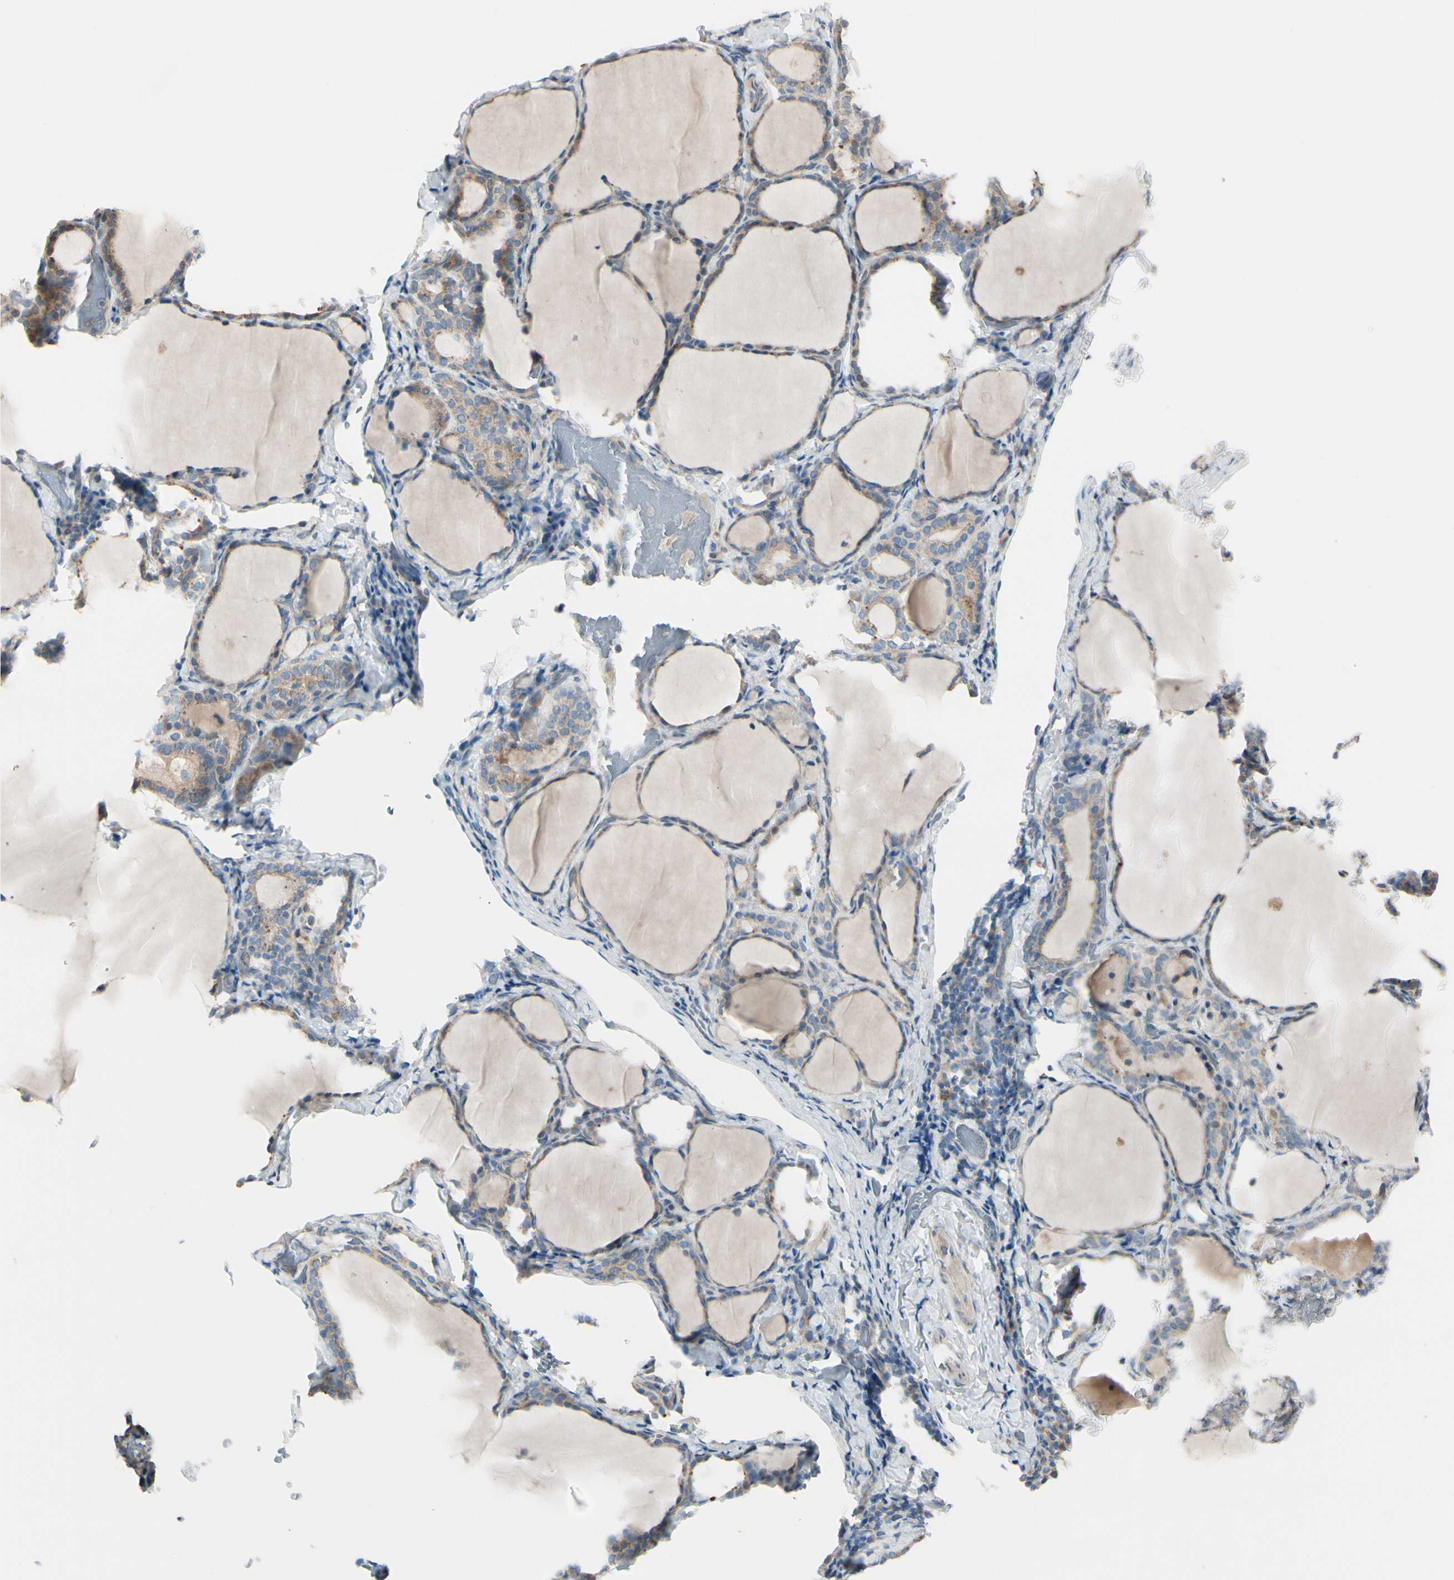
{"staining": {"intensity": "moderate", "quantity": ">75%", "location": "cytoplasmic/membranous"}, "tissue": "thyroid gland", "cell_type": "Glandular cells", "image_type": "normal", "snomed": [{"axis": "morphology", "description": "Normal tissue, NOS"}, {"axis": "morphology", "description": "Papillary adenocarcinoma, NOS"}, {"axis": "topography", "description": "Thyroid gland"}], "caption": "A micrograph showing moderate cytoplasmic/membranous expression in about >75% of glandular cells in unremarkable thyroid gland, as visualized by brown immunohistochemical staining.", "gene": "EPHA3", "patient": {"sex": "female", "age": 30}}